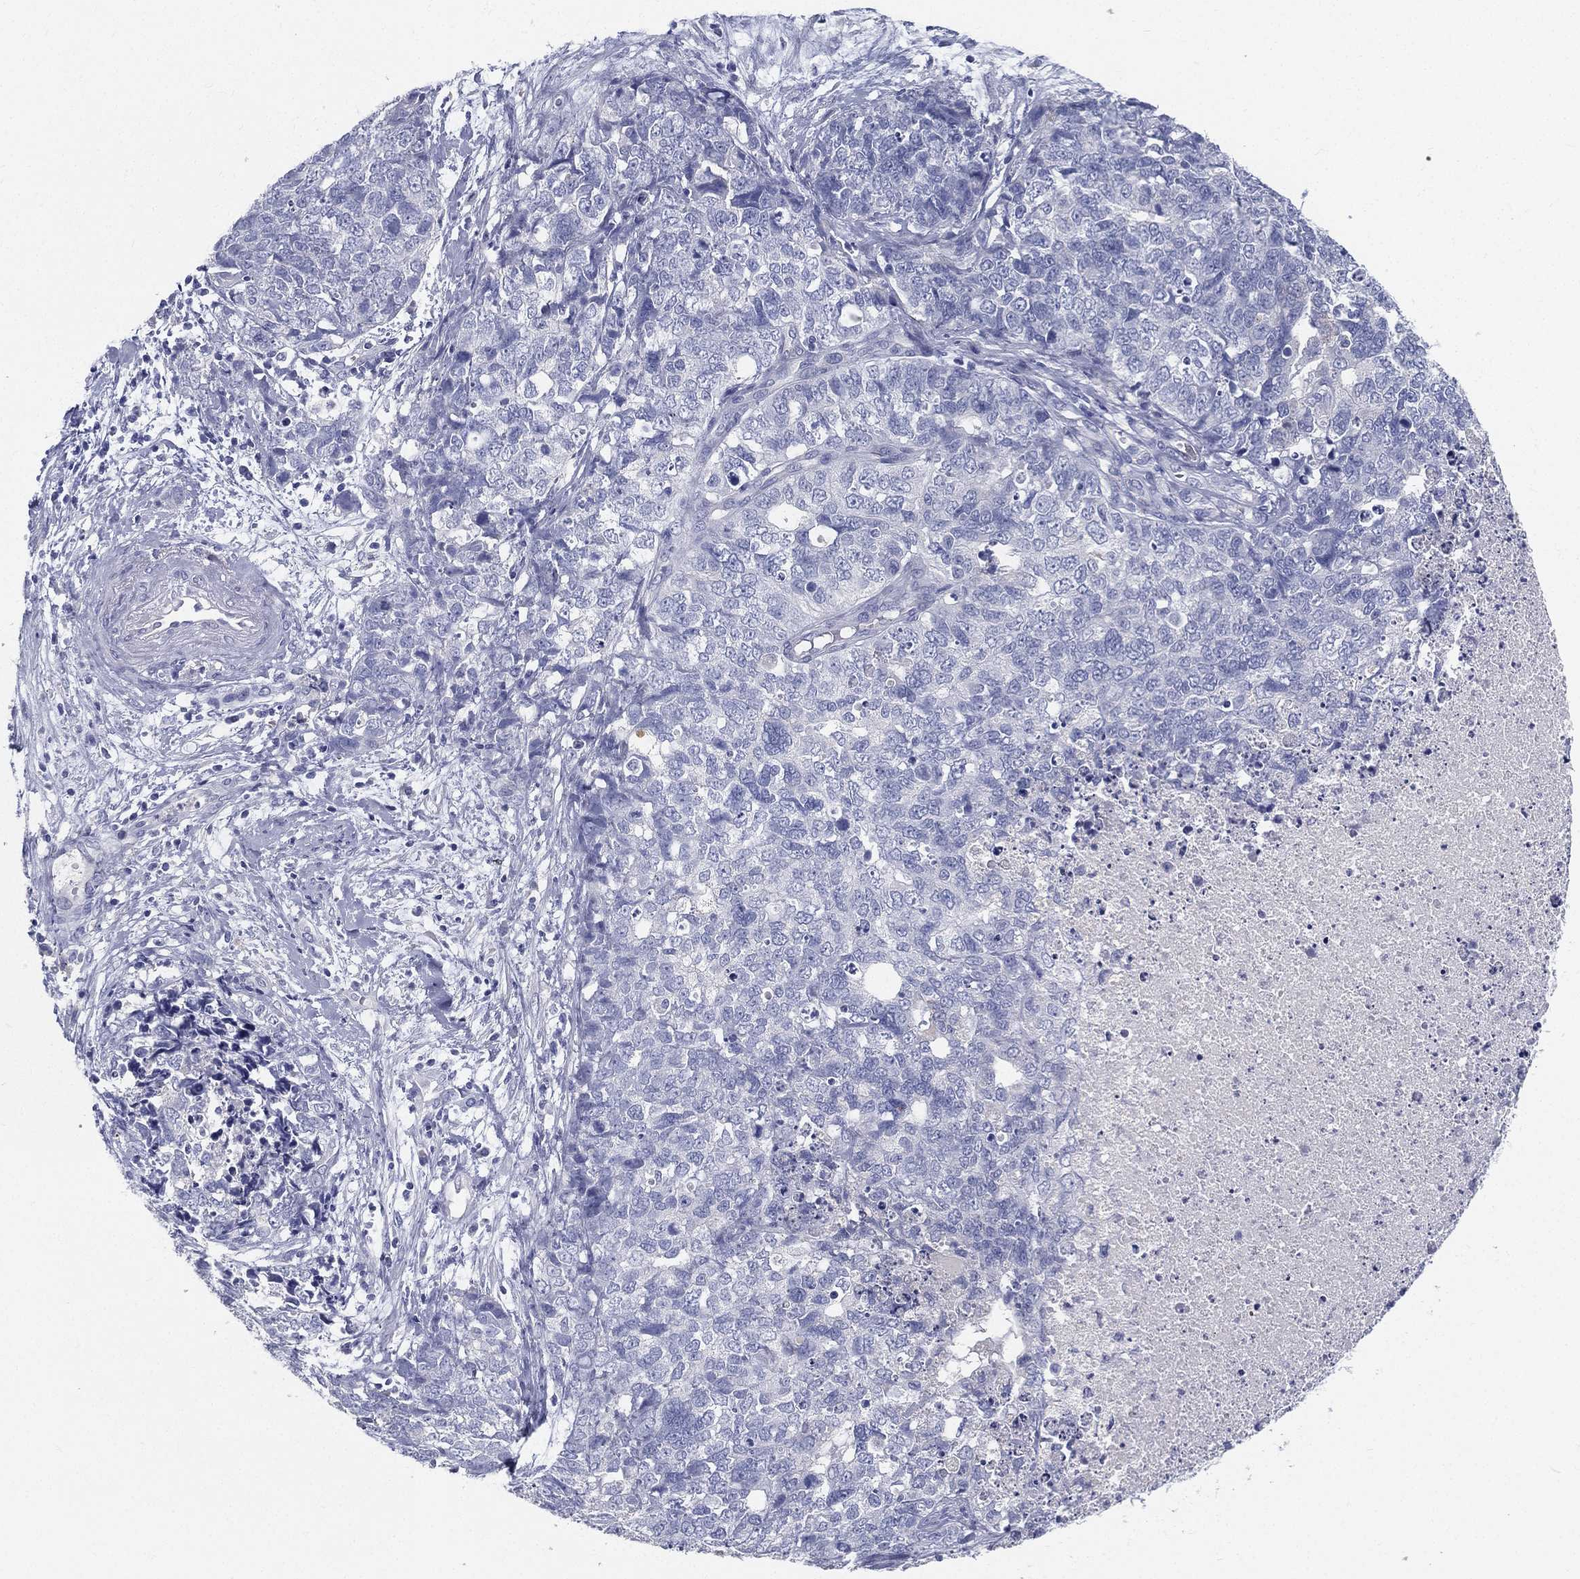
{"staining": {"intensity": "negative", "quantity": "none", "location": "none"}, "tissue": "cervical cancer", "cell_type": "Tumor cells", "image_type": "cancer", "snomed": [{"axis": "morphology", "description": "Squamous cell carcinoma, NOS"}, {"axis": "topography", "description": "Cervix"}], "caption": "This is a histopathology image of IHC staining of cervical squamous cell carcinoma, which shows no expression in tumor cells.", "gene": "STS", "patient": {"sex": "female", "age": 63}}